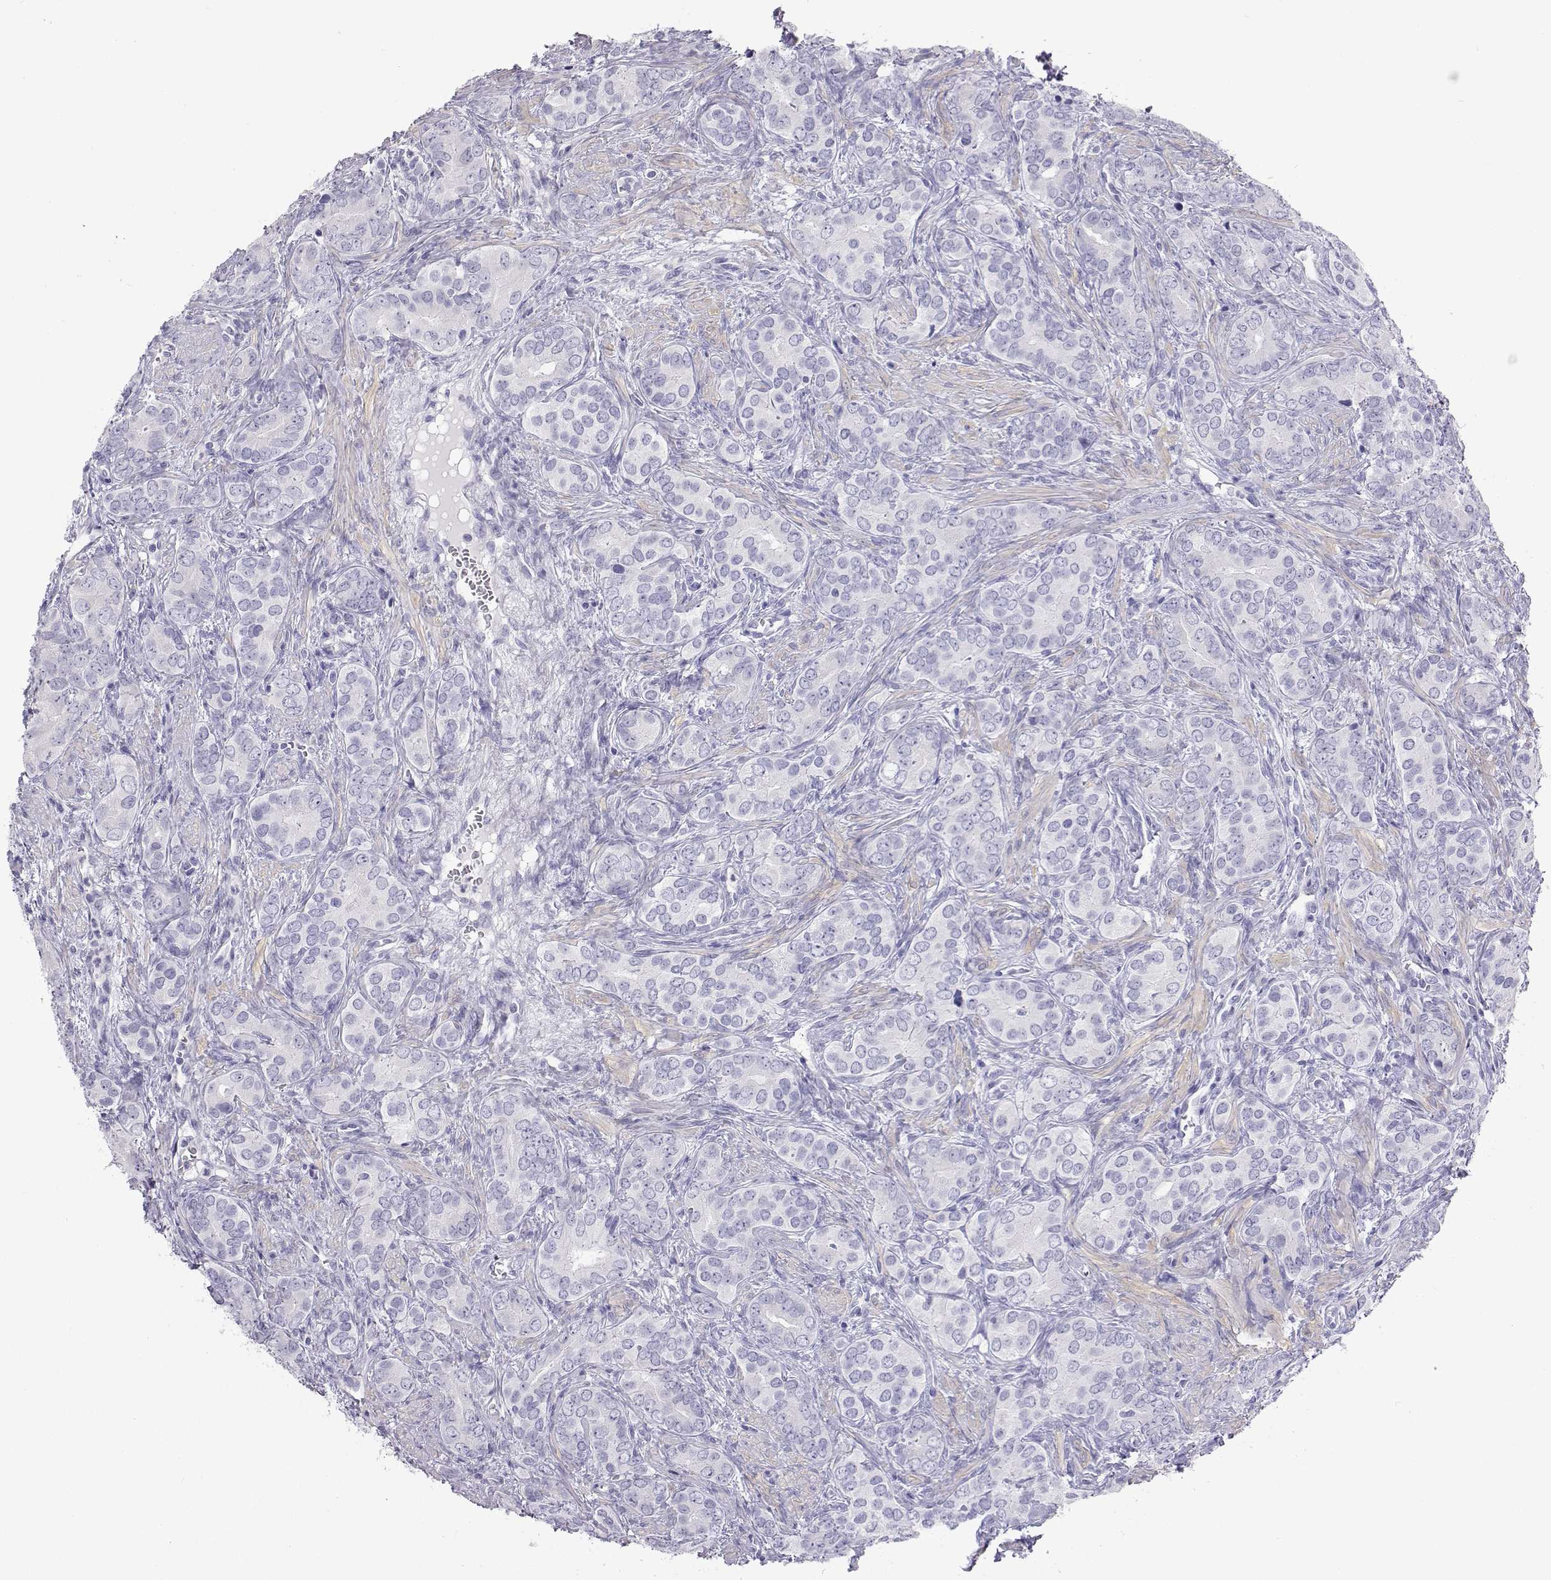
{"staining": {"intensity": "negative", "quantity": "none", "location": "none"}, "tissue": "prostate cancer", "cell_type": "Tumor cells", "image_type": "cancer", "snomed": [{"axis": "morphology", "description": "Adenocarcinoma, High grade"}, {"axis": "topography", "description": "Prostate"}], "caption": "The micrograph demonstrates no significant positivity in tumor cells of prostate cancer.", "gene": "PLIN4", "patient": {"sex": "male", "age": 84}}